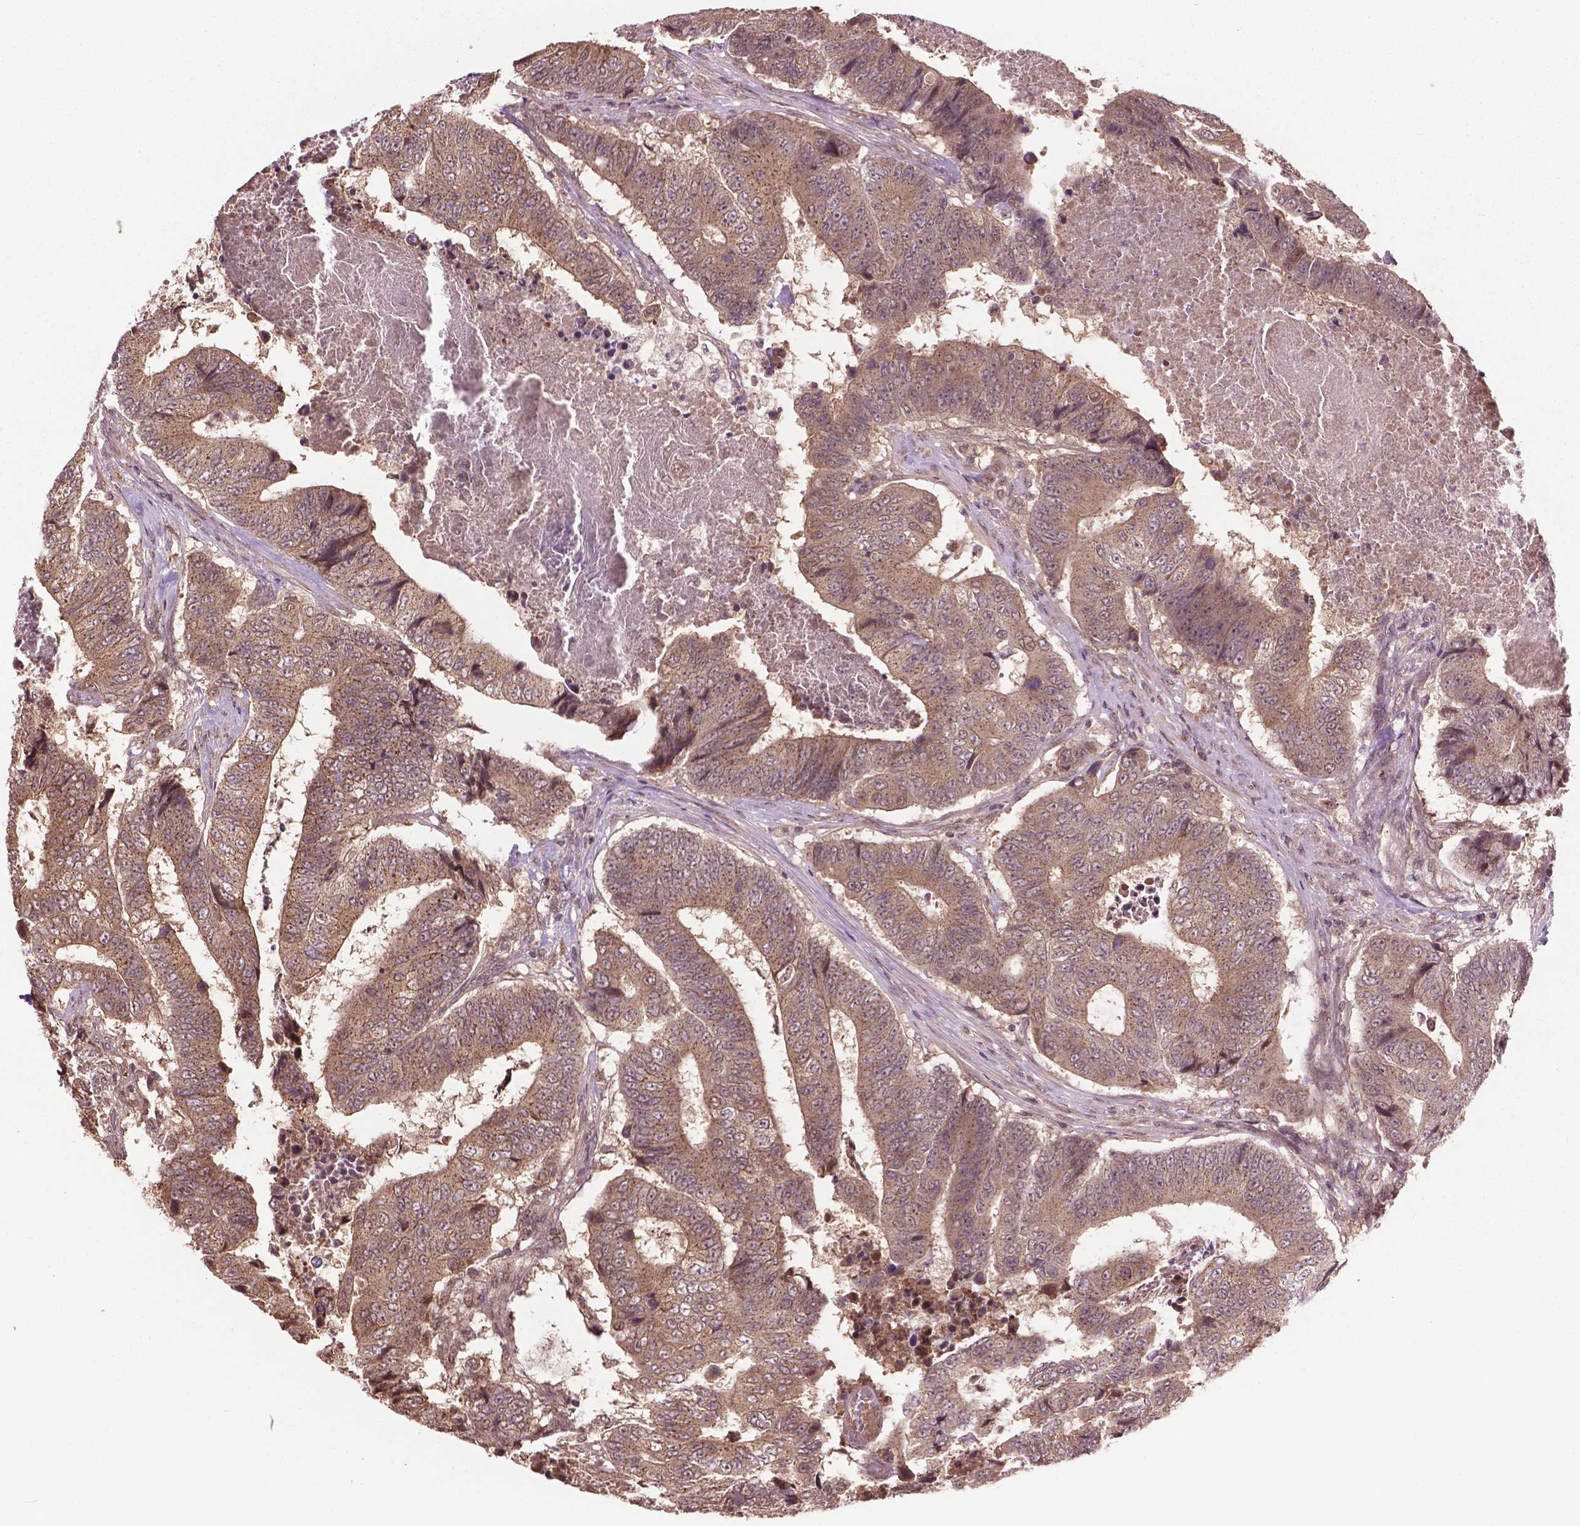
{"staining": {"intensity": "moderate", "quantity": ">75%", "location": "cytoplasmic/membranous"}, "tissue": "colorectal cancer", "cell_type": "Tumor cells", "image_type": "cancer", "snomed": [{"axis": "morphology", "description": "Adenocarcinoma, NOS"}, {"axis": "topography", "description": "Colon"}], "caption": "A high-resolution micrograph shows immunohistochemistry (IHC) staining of adenocarcinoma (colorectal), which displays moderate cytoplasmic/membranous positivity in about >75% of tumor cells.", "gene": "PPP1CB", "patient": {"sex": "female", "age": 48}}